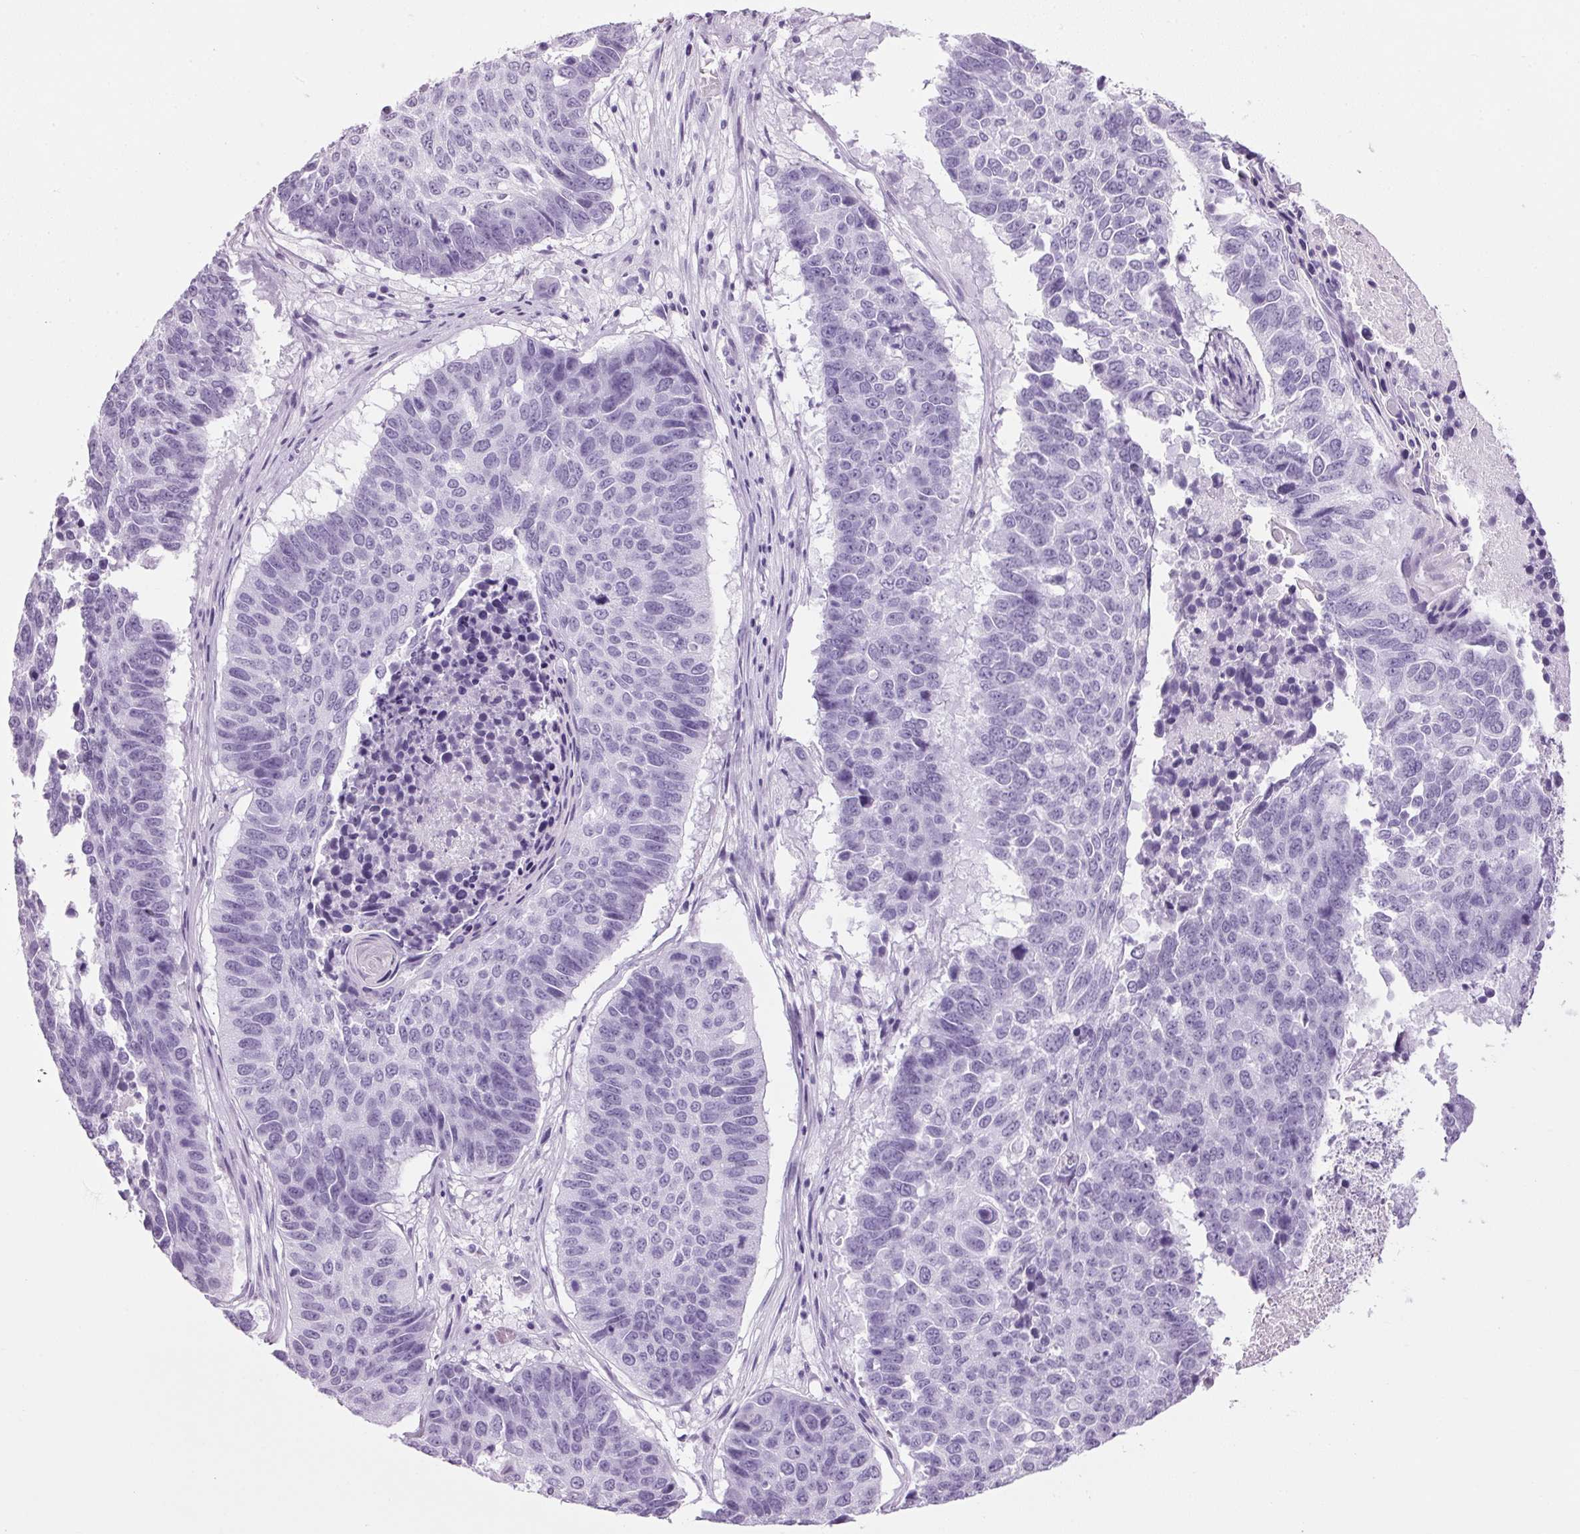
{"staining": {"intensity": "negative", "quantity": "none", "location": "none"}, "tissue": "lung cancer", "cell_type": "Tumor cells", "image_type": "cancer", "snomed": [{"axis": "morphology", "description": "Squamous cell carcinoma, NOS"}, {"axis": "topography", "description": "Lung"}], "caption": "Tumor cells are negative for brown protein staining in squamous cell carcinoma (lung). (Stains: DAB immunohistochemistry with hematoxylin counter stain, Microscopy: brightfield microscopy at high magnification).", "gene": "PPP1R1A", "patient": {"sex": "male", "age": 73}}